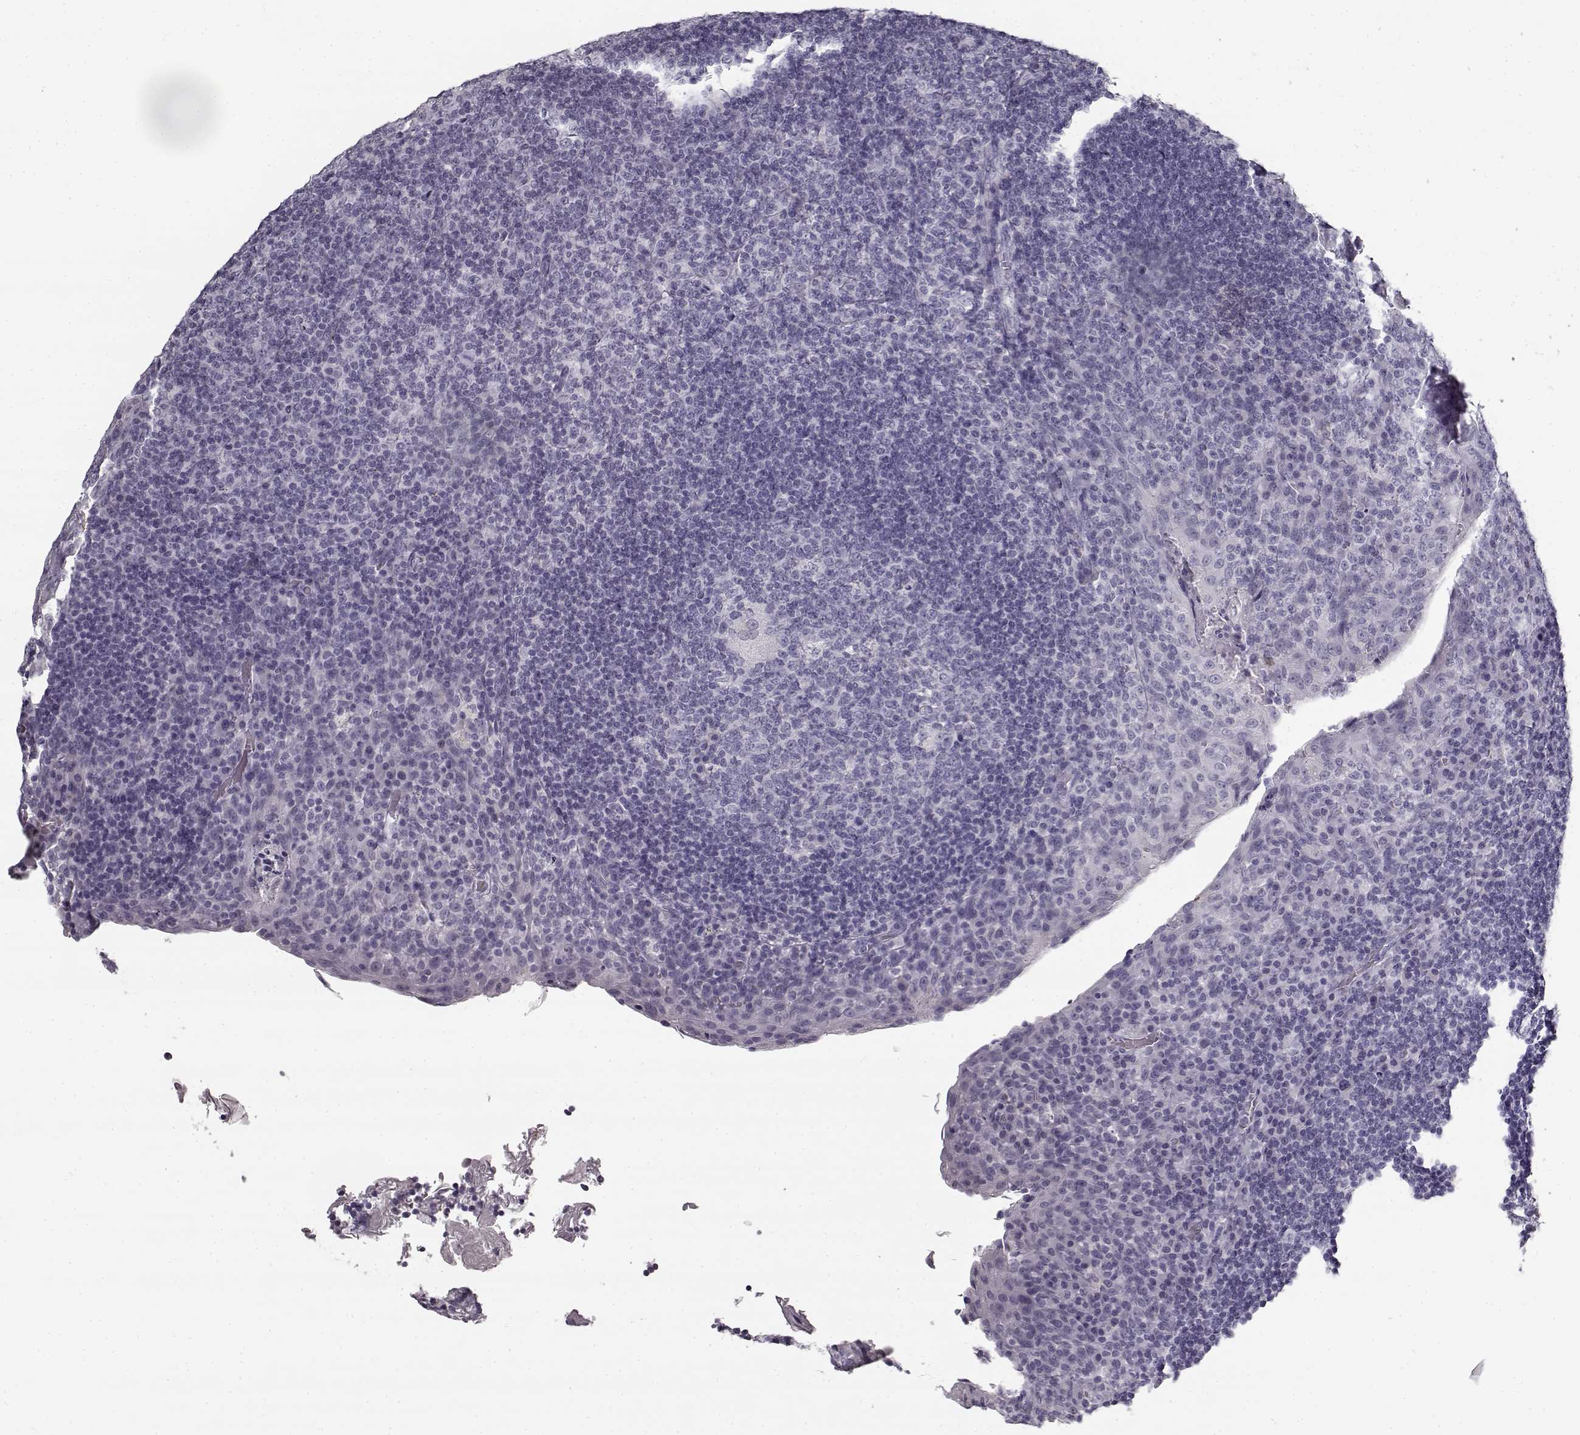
{"staining": {"intensity": "negative", "quantity": "none", "location": "none"}, "tissue": "tonsil", "cell_type": "Germinal center cells", "image_type": "normal", "snomed": [{"axis": "morphology", "description": "Normal tissue, NOS"}, {"axis": "topography", "description": "Tonsil"}], "caption": "Immunohistochemical staining of normal human tonsil displays no significant staining in germinal center cells.", "gene": "SEMG2", "patient": {"sex": "male", "age": 17}}